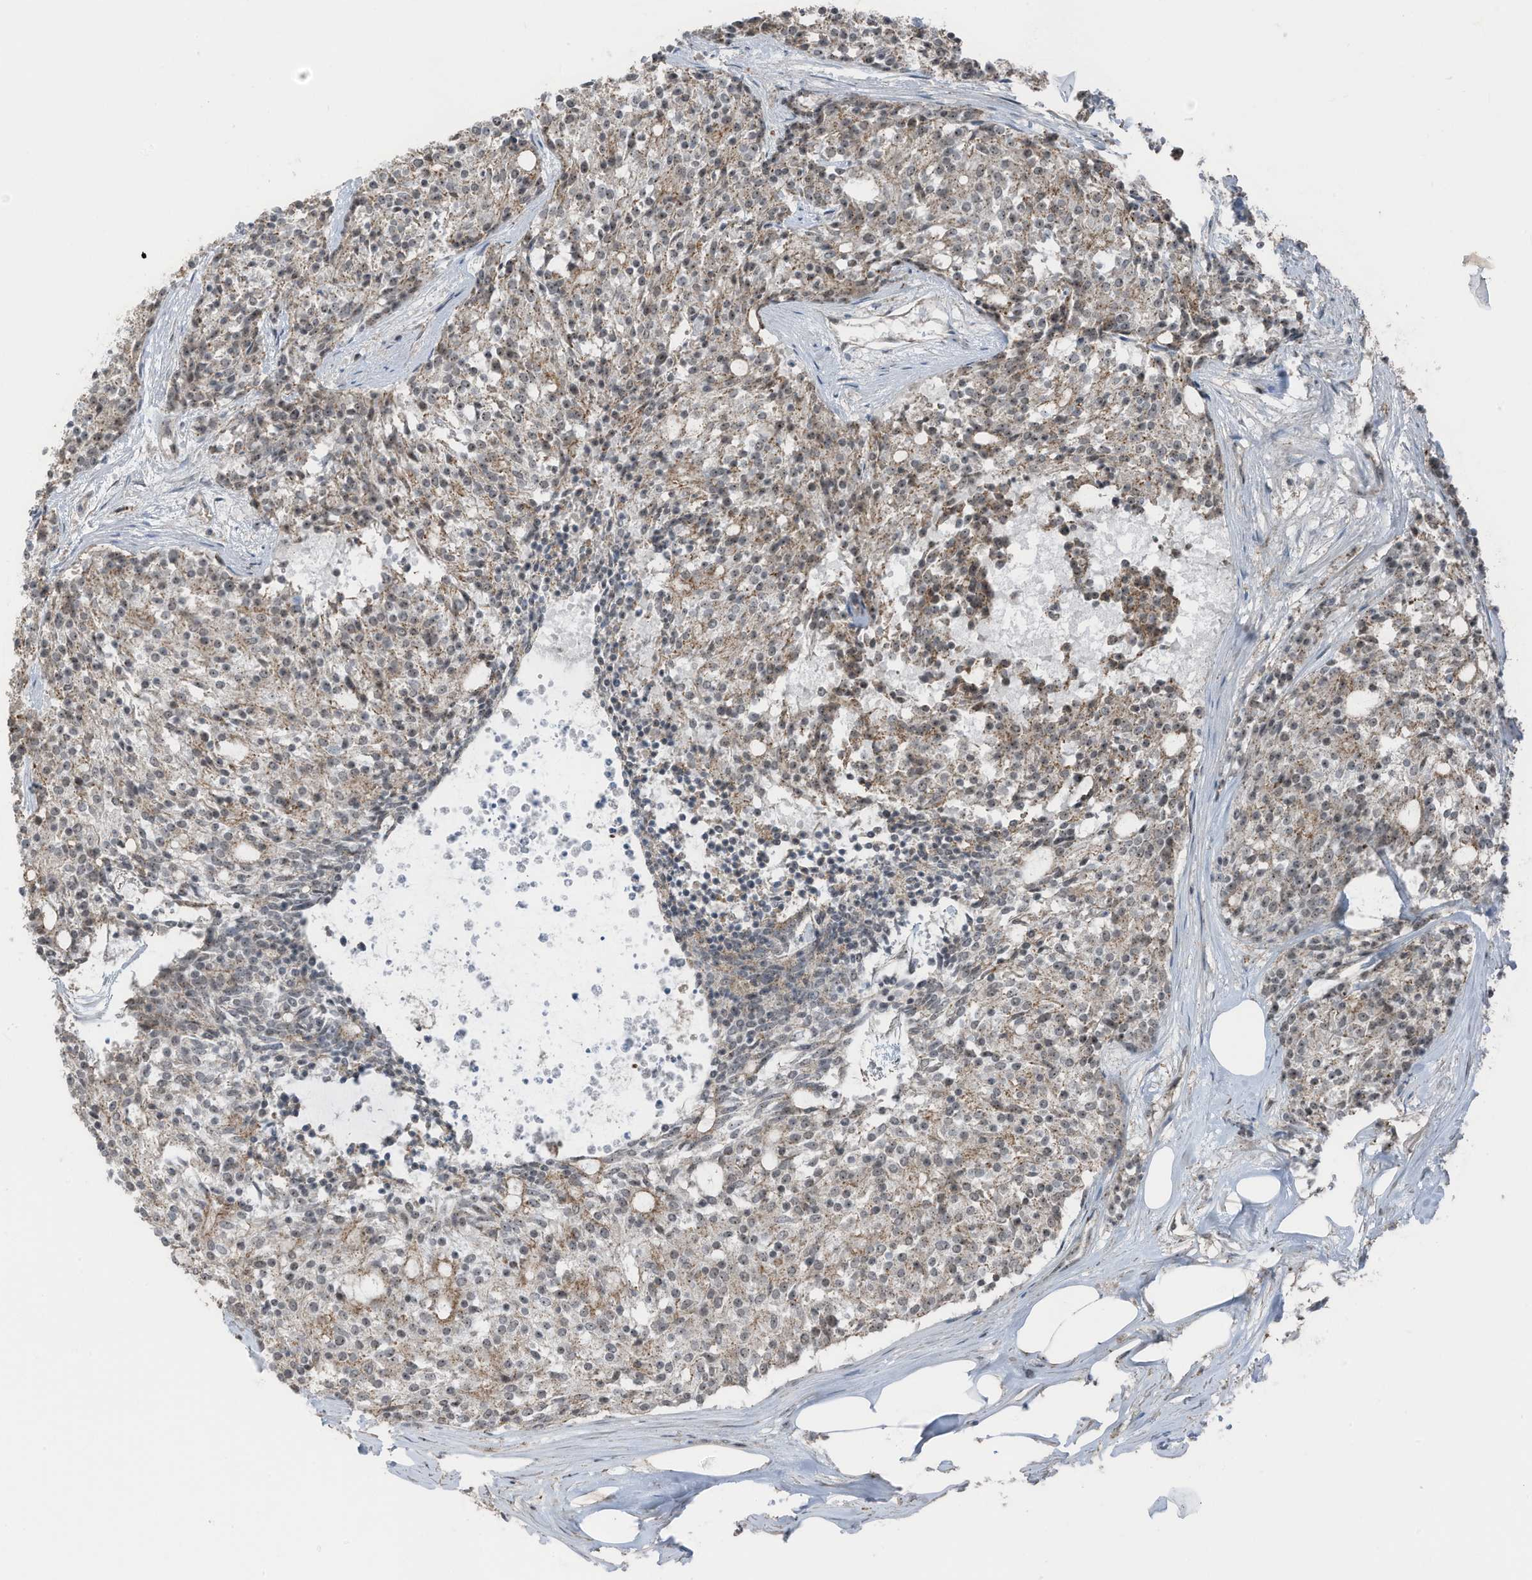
{"staining": {"intensity": "moderate", "quantity": "25%-75%", "location": "cytoplasmic/membranous,nuclear"}, "tissue": "carcinoid", "cell_type": "Tumor cells", "image_type": "cancer", "snomed": [{"axis": "morphology", "description": "Carcinoid, malignant, NOS"}, {"axis": "topography", "description": "Pancreas"}], "caption": "A high-resolution histopathology image shows immunohistochemistry staining of malignant carcinoid, which exhibits moderate cytoplasmic/membranous and nuclear staining in approximately 25%-75% of tumor cells. The staining was performed using DAB to visualize the protein expression in brown, while the nuclei were stained in blue with hematoxylin (Magnification: 20x).", "gene": "UTP3", "patient": {"sex": "female", "age": 54}}